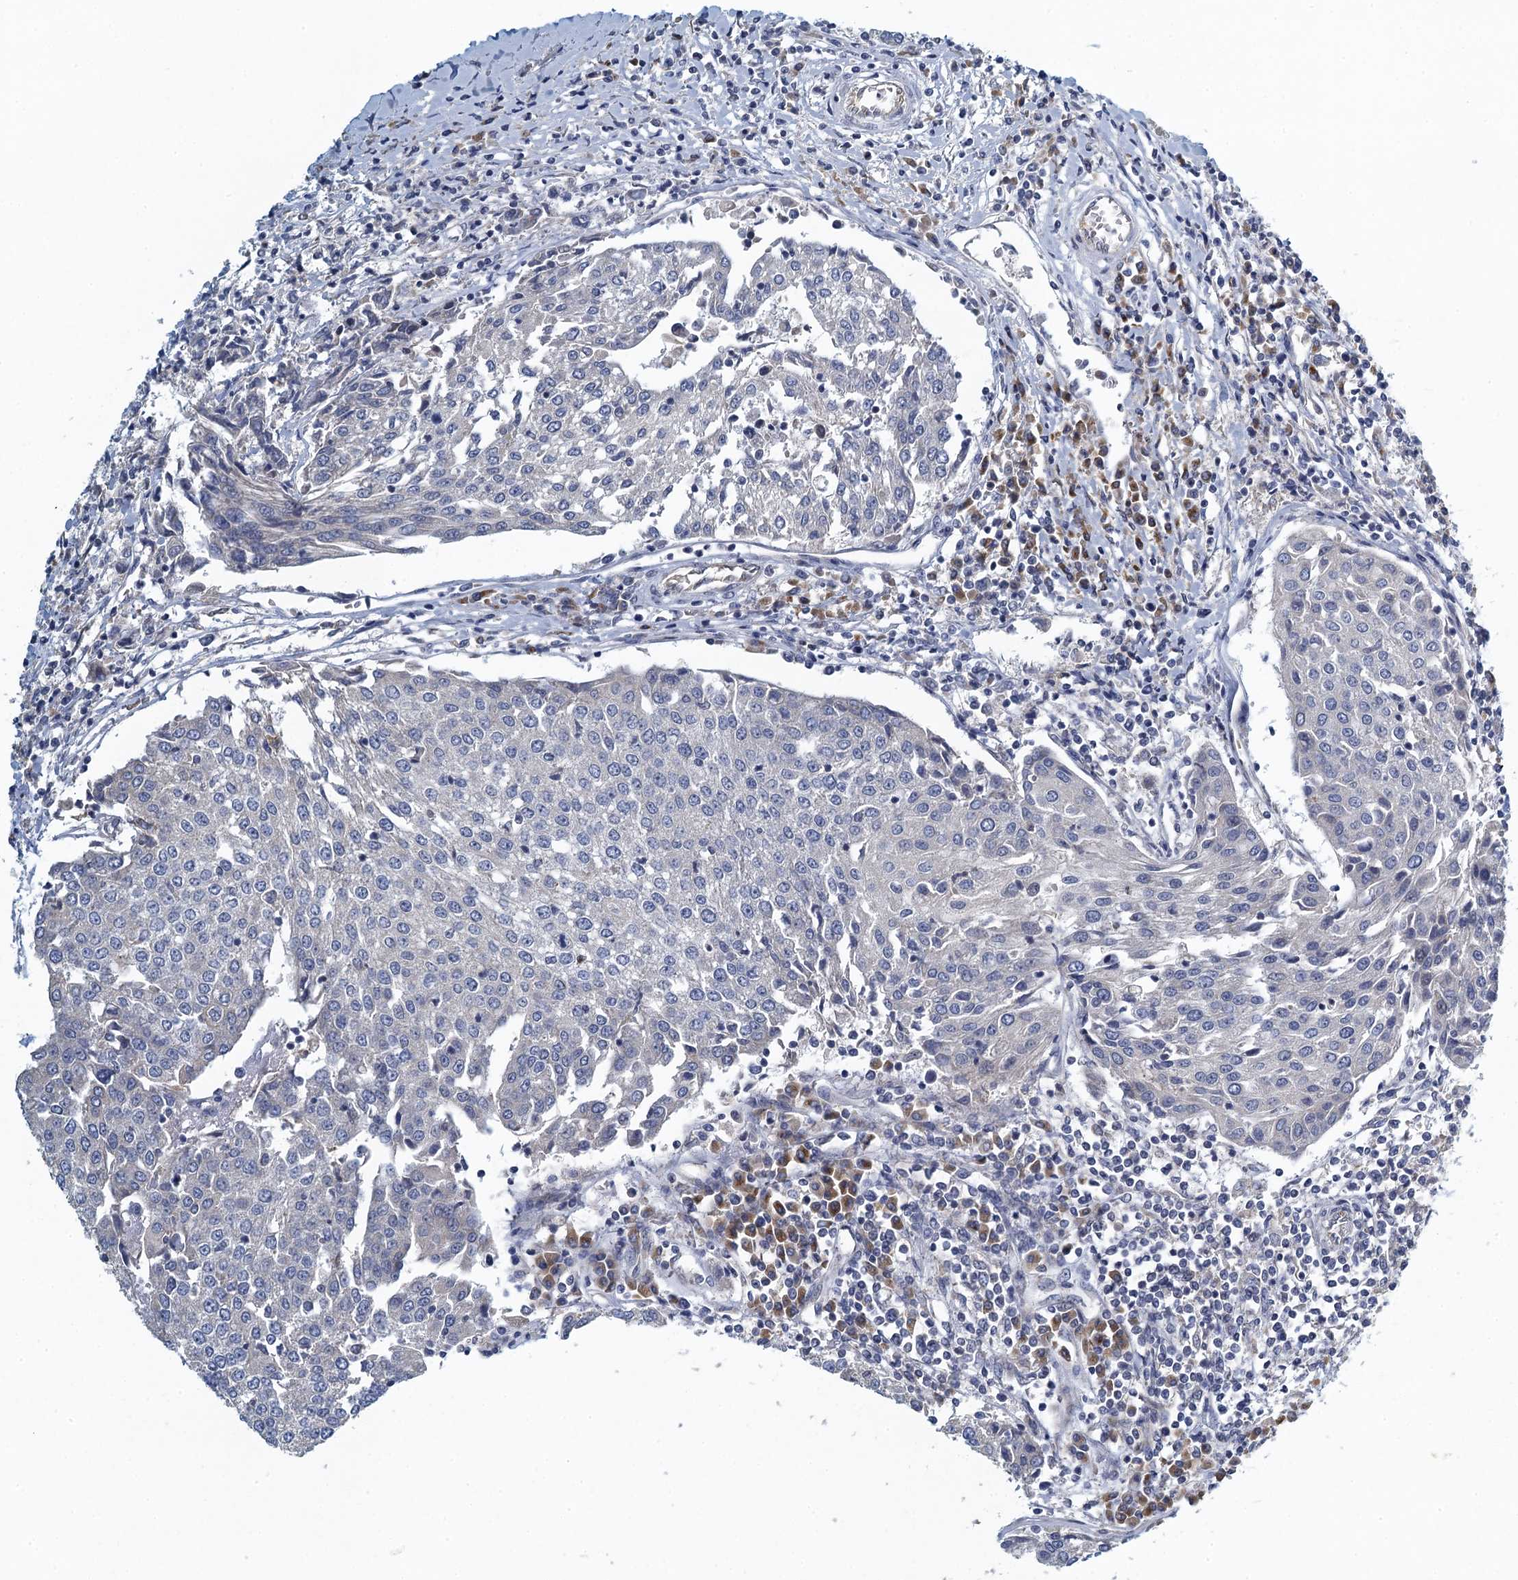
{"staining": {"intensity": "negative", "quantity": "none", "location": "none"}, "tissue": "urothelial cancer", "cell_type": "Tumor cells", "image_type": "cancer", "snomed": [{"axis": "morphology", "description": "Urothelial carcinoma, High grade"}, {"axis": "topography", "description": "Urinary bladder"}], "caption": "High magnification brightfield microscopy of urothelial carcinoma (high-grade) stained with DAB (3,3'-diaminobenzidine) (brown) and counterstained with hematoxylin (blue): tumor cells show no significant staining.", "gene": "ALG2", "patient": {"sex": "female", "age": 85}}